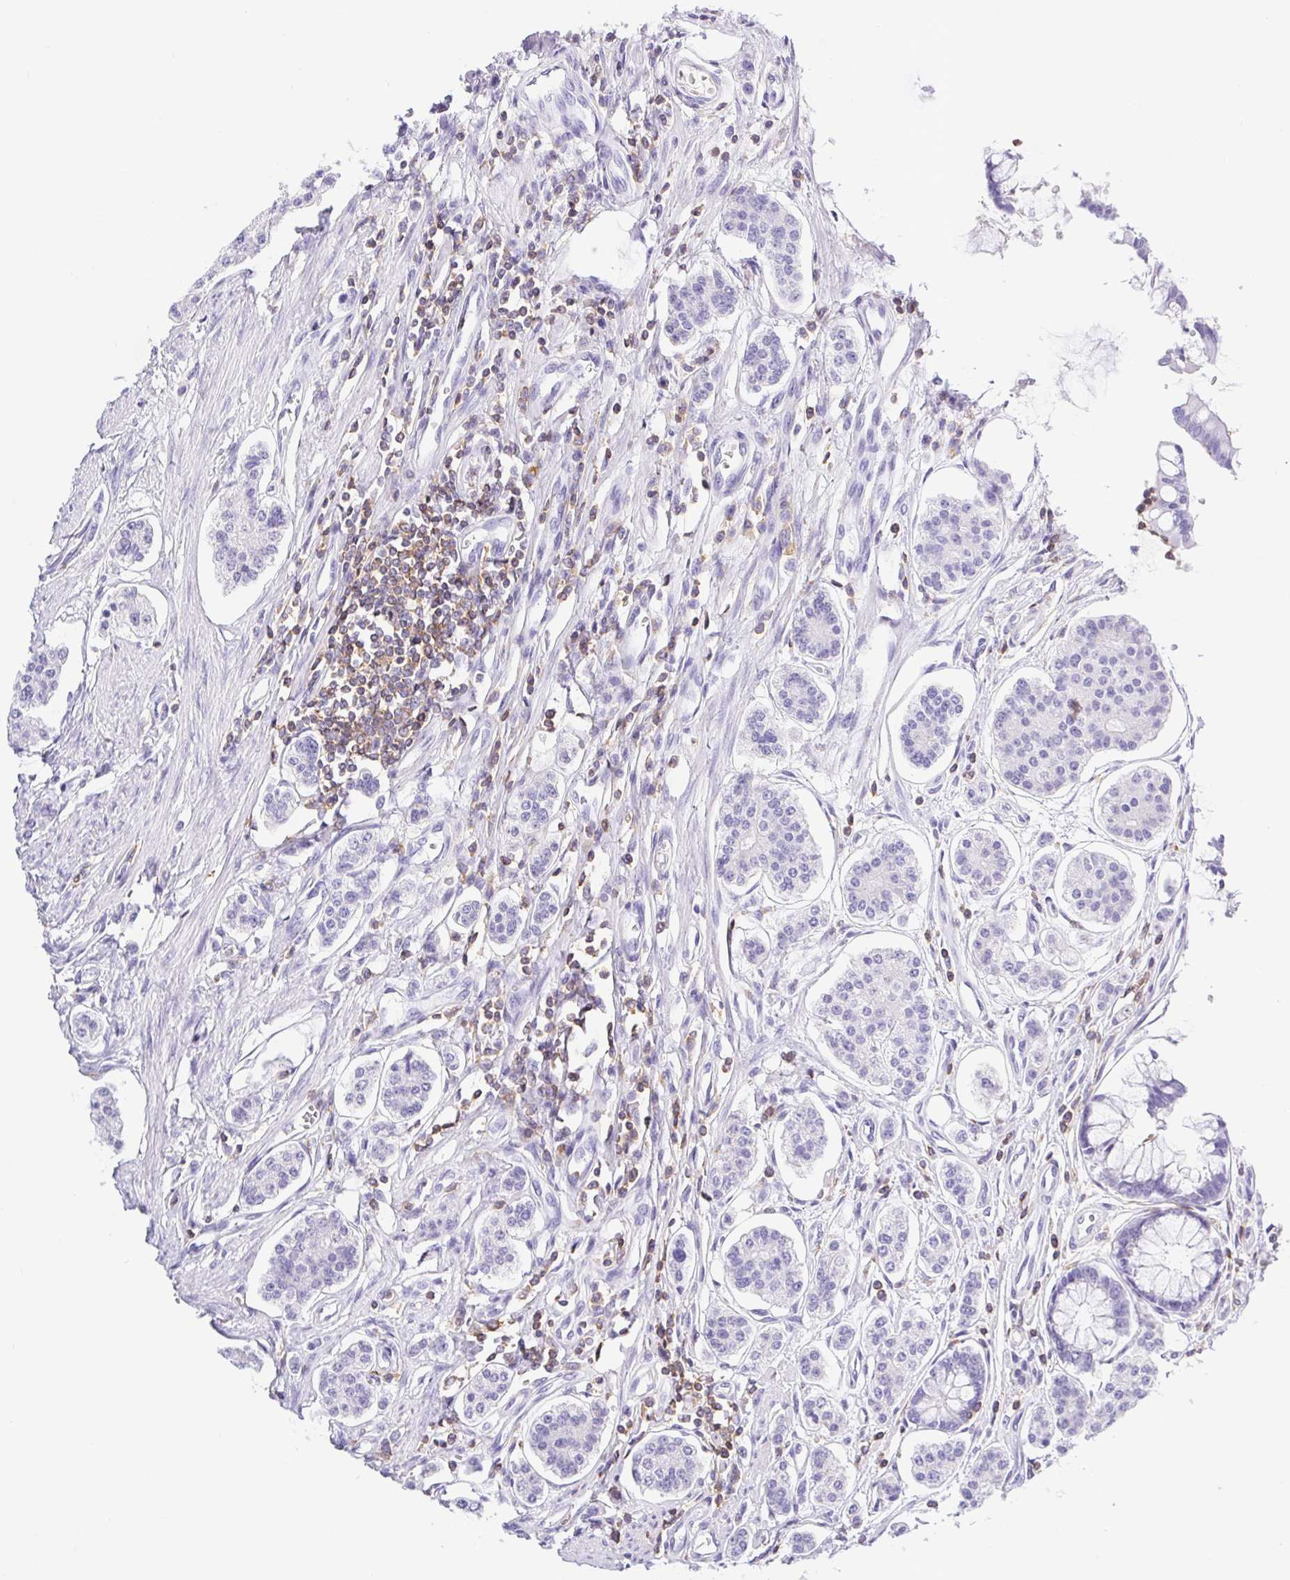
{"staining": {"intensity": "negative", "quantity": "none", "location": "none"}, "tissue": "carcinoid", "cell_type": "Tumor cells", "image_type": "cancer", "snomed": [{"axis": "morphology", "description": "Carcinoid, malignant, NOS"}, {"axis": "topography", "description": "Small intestine"}], "caption": "Immunohistochemical staining of malignant carcinoid exhibits no significant expression in tumor cells. (Stains: DAB IHC with hematoxylin counter stain, Microscopy: brightfield microscopy at high magnification).", "gene": "APBB1IP", "patient": {"sex": "female", "age": 65}}